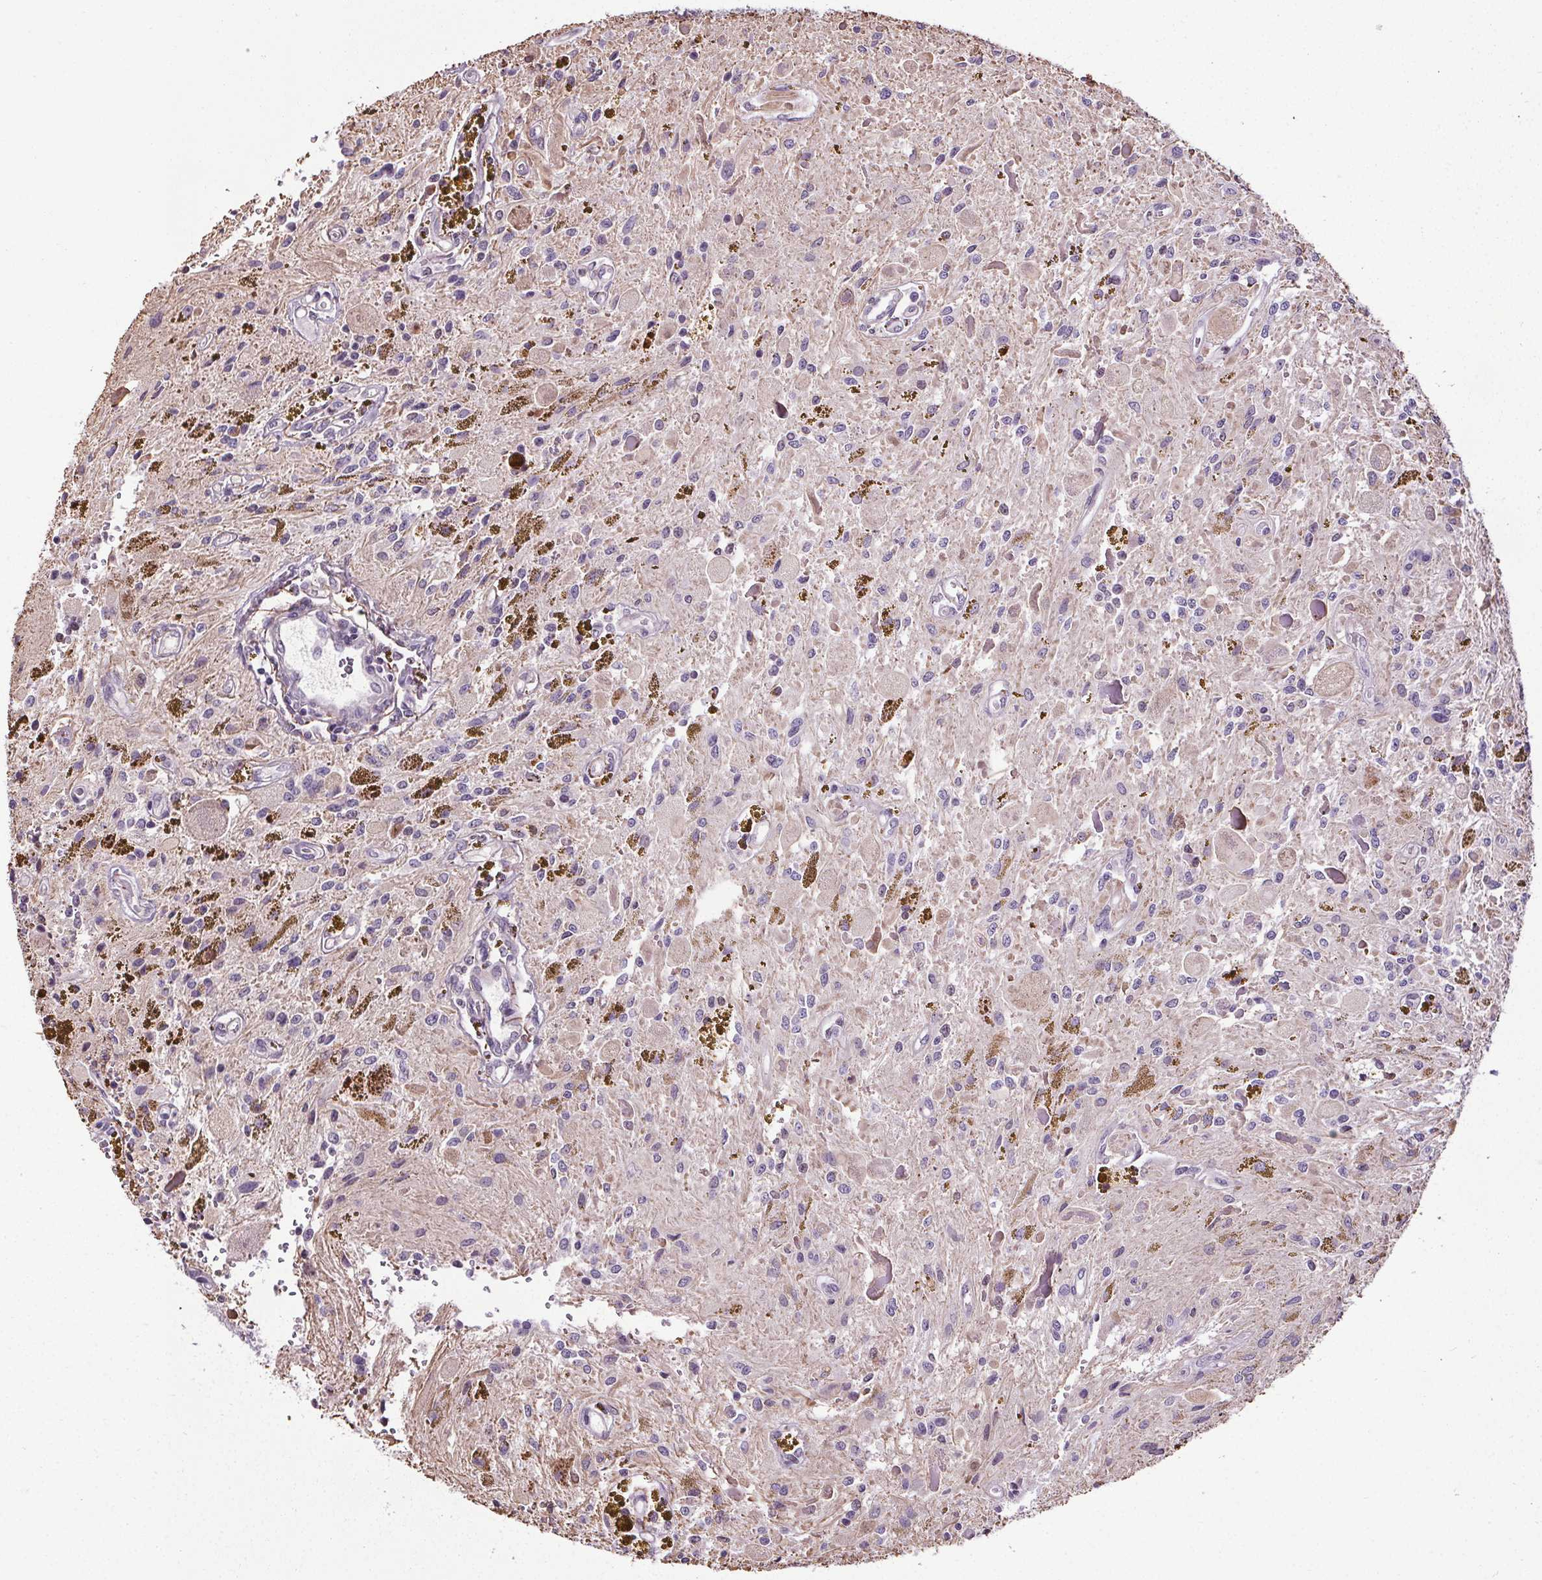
{"staining": {"intensity": "negative", "quantity": "none", "location": "none"}, "tissue": "glioma", "cell_type": "Tumor cells", "image_type": "cancer", "snomed": [{"axis": "morphology", "description": "Glioma, malignant, Low grade"}, {"axis": "topography", "description": "Cerebellum"}], "caption": "Tumor cells are negative for protein expression in human glioma. (Brightfield microscopy of DAB immunohistochemistry (IHC) at high magnification).", "gene": "TMEM240", "patient": {"sex": "female", "age": 14}}